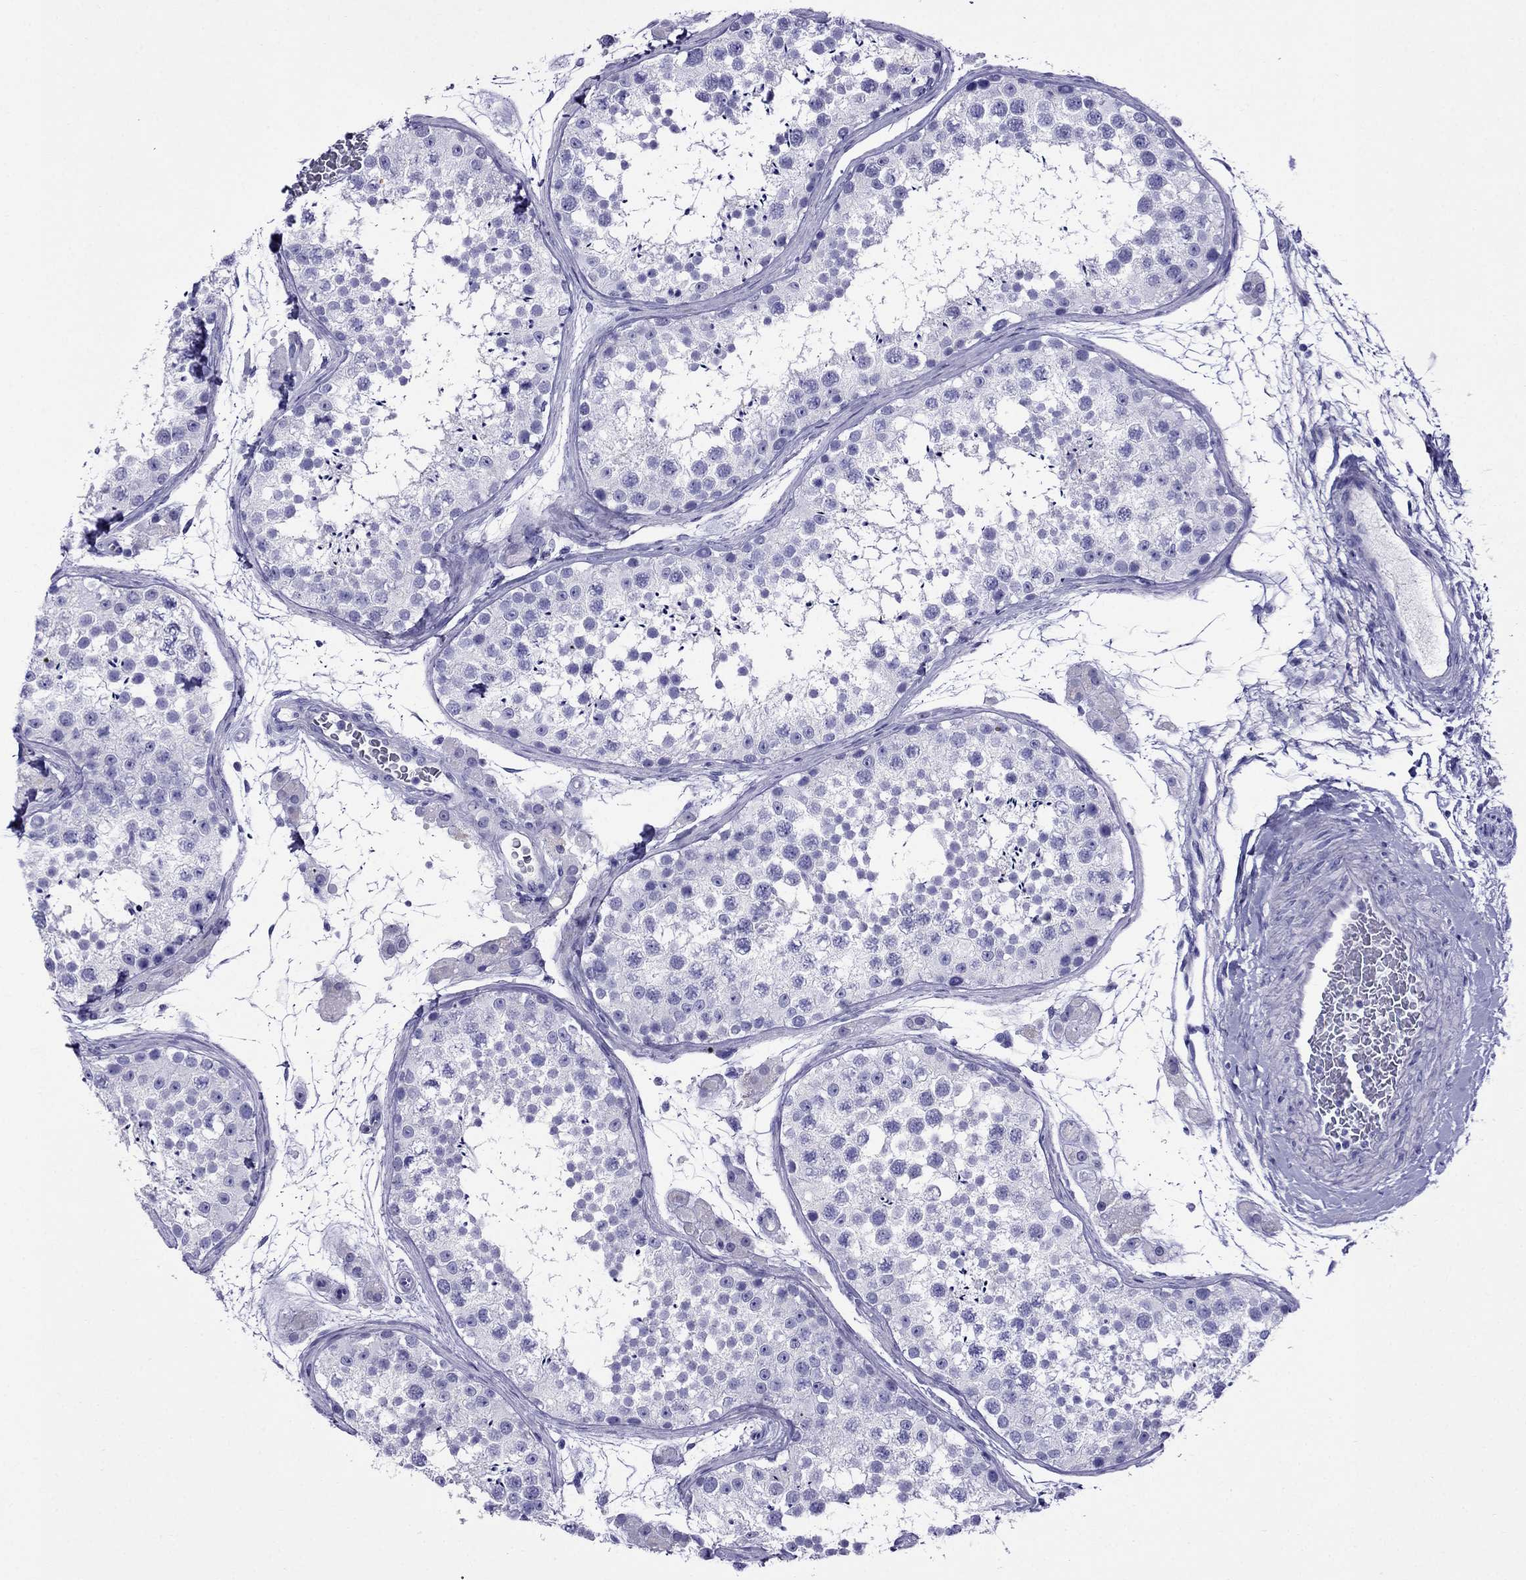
{"staining": {"intensity": "negative", "quantity": "none", "location": "none"}, "tissue": "testis", "cell_type": "Cells in seminiferous ducts", "image_type": "normal", "snomed": [{"axis": "morphology", "description": "Normal tissue, NOS"}, {"axis": "topography", "description": "Testis"}], "caption": "This is an immunohistochemistry (IHC) histopathology image of benign human testis. There is no staining in cells in seminiferous ducts.", "gene": "CRYBA1", "patient": {"sex": "male", "age": 41}}